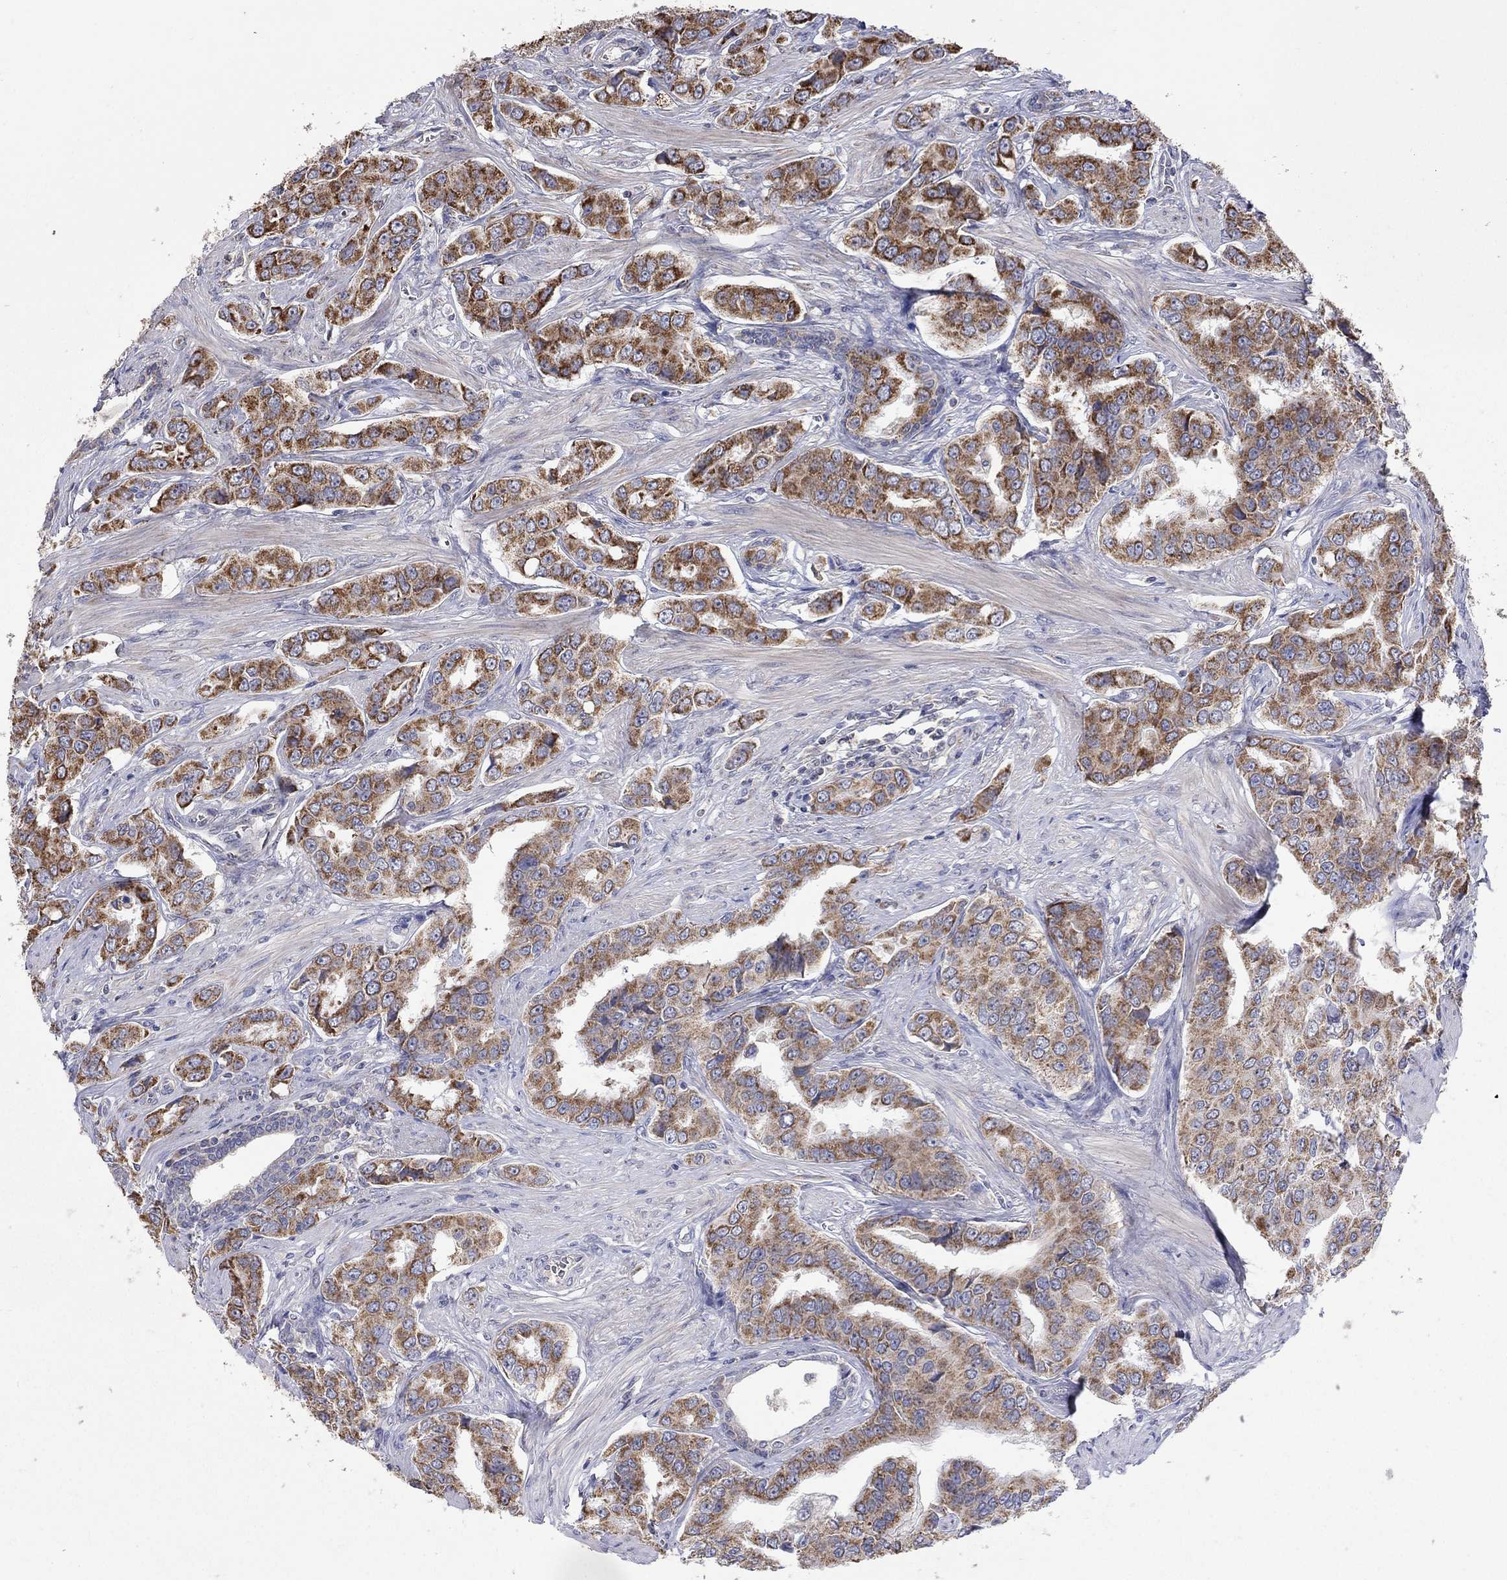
{"staining": {"intensity": "strong", "quantity": "25%-75%", "location": "cytoplasmic/membranous"}, "tissue": "prostate cancer", "cell_type": "Tumor cells", "image_type": "cancer", "snomed": [{"axis": "morphology", "description": "Adenocarcinoma, NOS"}, {"axis": "topography", "description": "Prostate and seminal vesicle, NOS"}, {"axis": "topography", "description": "Prostate"}], "caption": "This photomicrograph exhibits IHC staining of adenocarcinoma (prostate), with high strong cytoplasmic/membranous positivity in approximately 25%-75% of tumor cells.", "gene": "HPS5", "patient": {"sex": "male", "age": 69}}